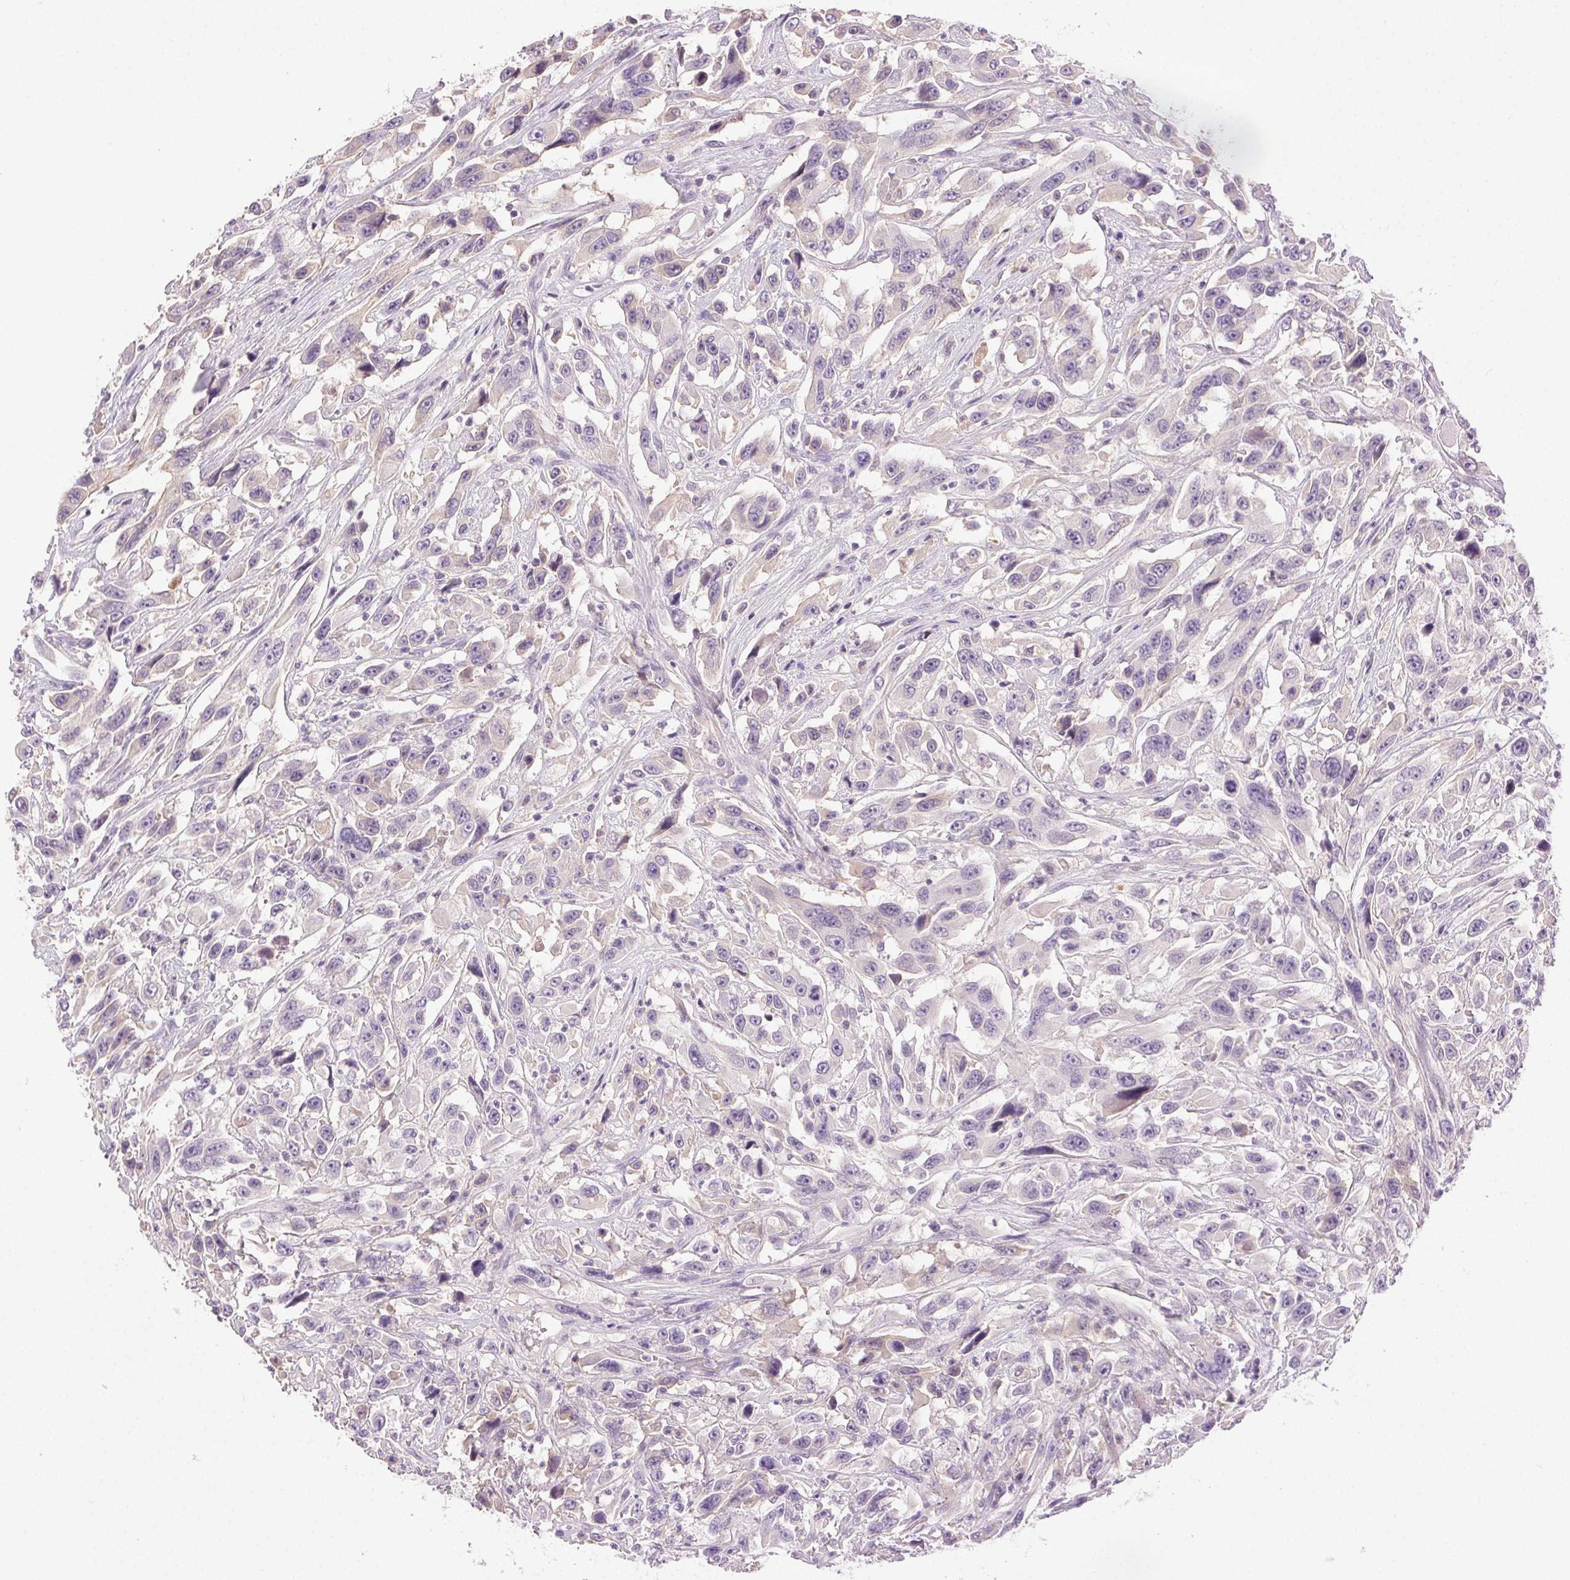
{"staining": {"intensity": "negative", "quantity": "none", "location": "none"}, "tissue": "urothelial cancer", "cell_type": "Tumor cells", "image_type": "cancer", "snomed": [{"axis": "morphology", "description": "Urothelial carcinoma, High grade"}, {"axis": "topography", "description": "Urinary bladder"}], "caption": "This is an immunohistochemistry (IHC) photomicrograph of urothelial cancer. There is no staining in tumor cells.", "gene": "BPIFB2", "patient": {"sex": "male", "age": 53}}